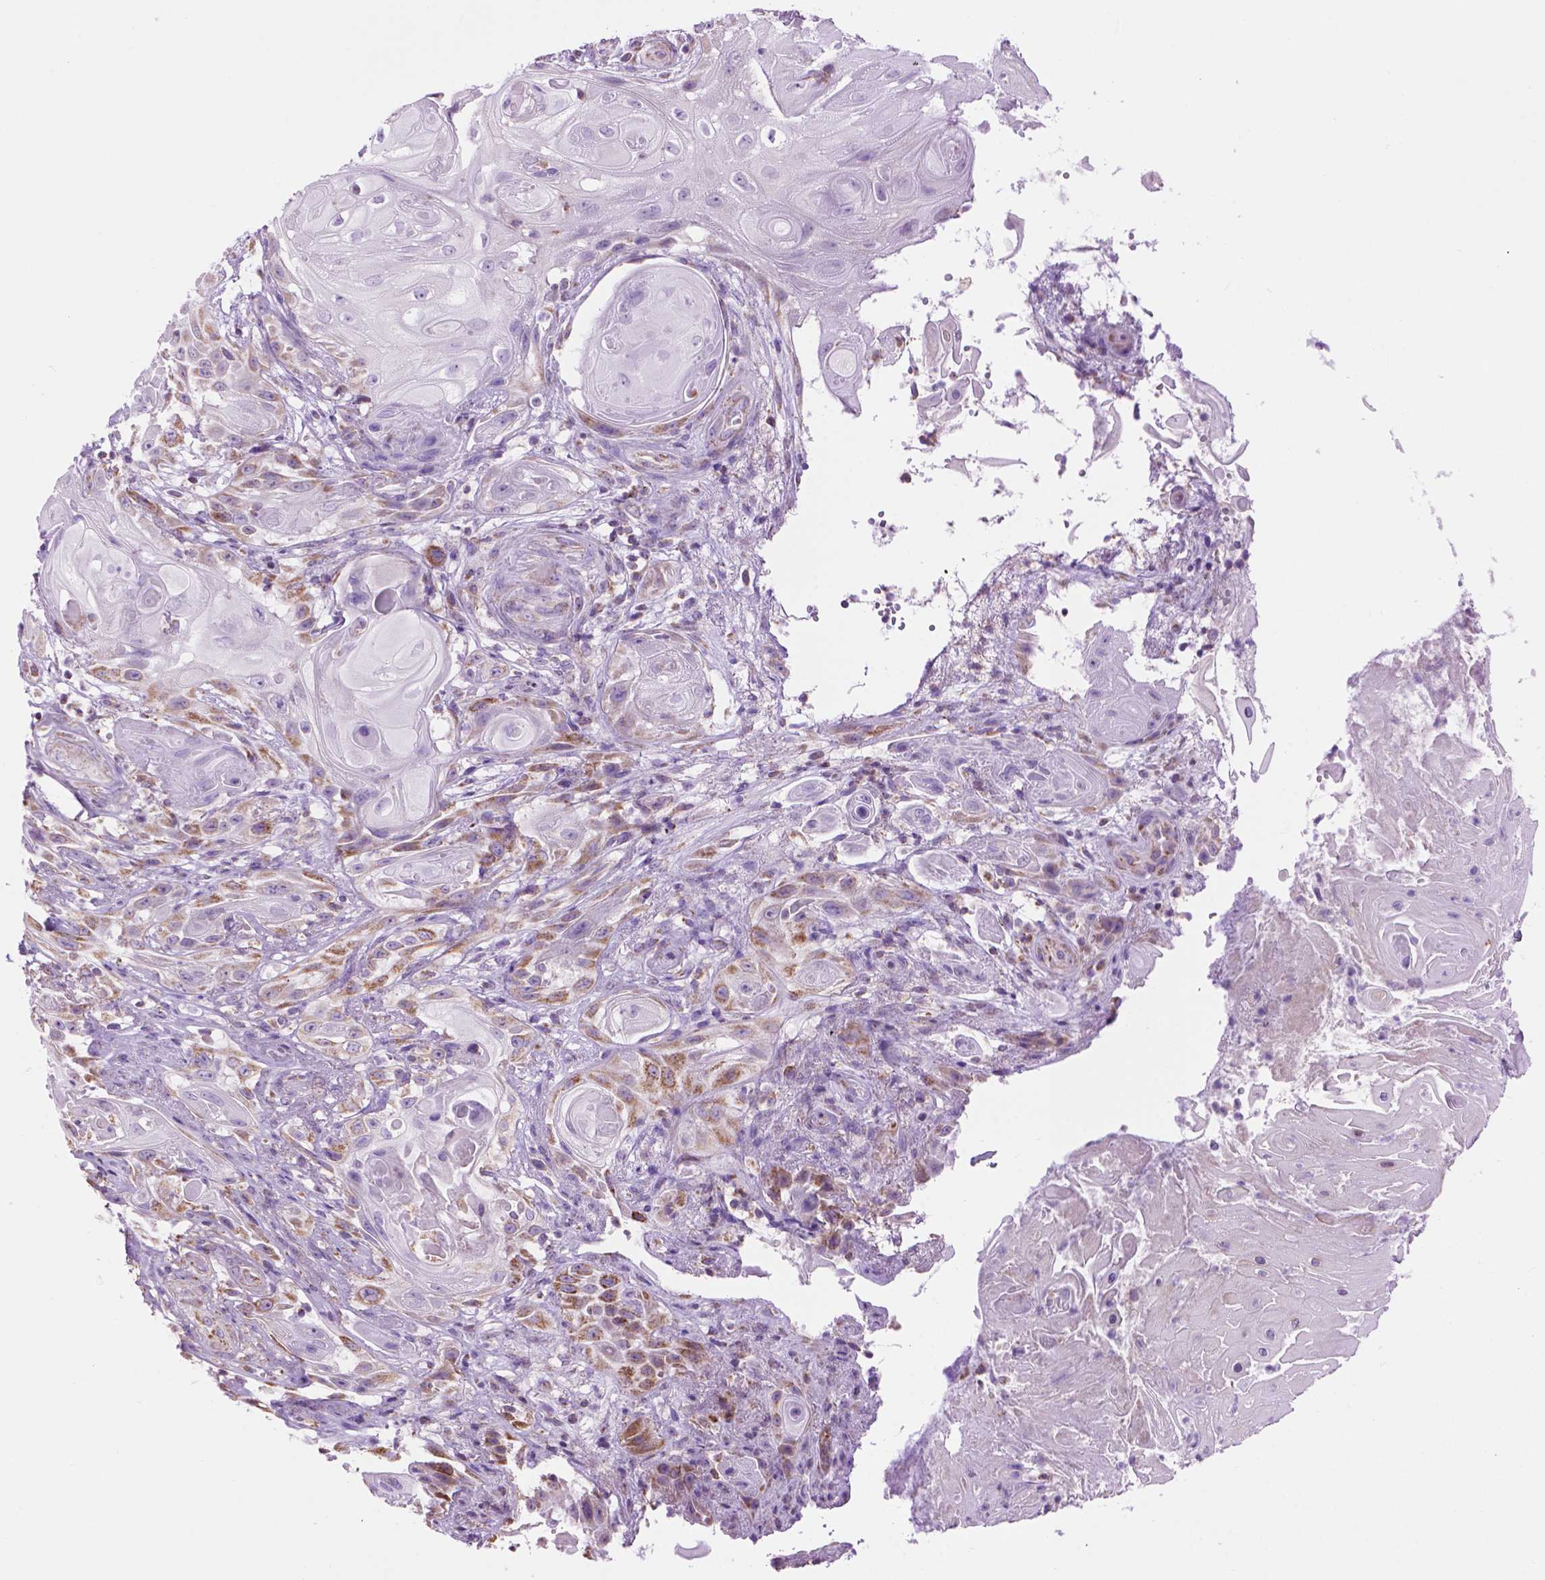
{"staining": {"intensity": "negative", "quantity": "none", "location": "none"}, "tissue": "skin cancer", "cell_type": "Tumor cells", "image_type": "cancer", "snomed": [{"axis": "morphology", "description": "Squamous cell carcinoma, NOS"}, {"axis": "topography", "description": "Skin"}], "caption": "Human squamous cell carcinoma (skin) stained for a protein using immunohistochemistry (IHC) shows no expression in tumor cells.", "gene": "PYCR3", "patient": {"sex": "male", "age": 62}}